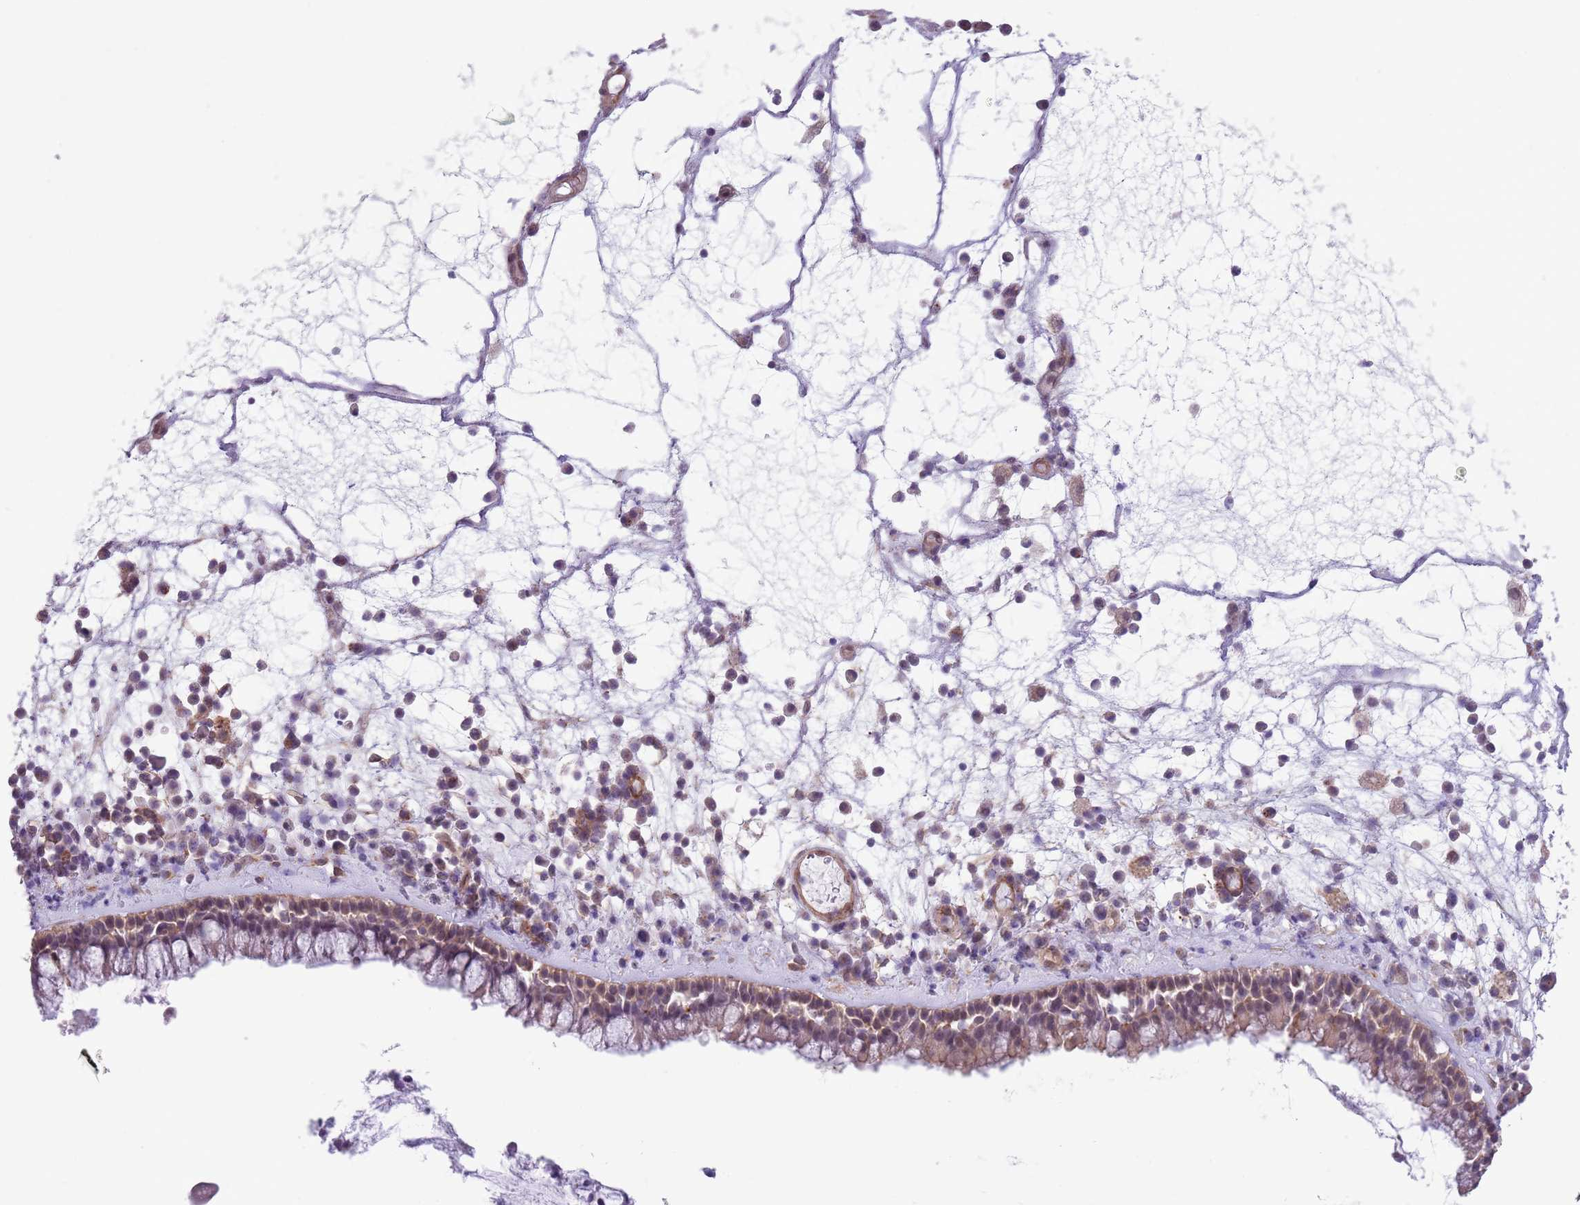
{"staining": {"intensity": "weak", "quantity": ">75%", "location": "cytoplasmic/membranous,nuclear"}, "tissue": "nasopharynx", "cell_type": "Respiratory epithelial cells", "image_type": "normal", "snomed": [{"axis": "morphology", "description": "Normal tissue, NOS"}, {"axis": "morphology", "description": "Inflammation, NOS"}, {"axis": "topography", "description": "Nasopharynx"}], "caption": "Brown immunohistochemical staining in normal human nasopharynx reveals weak cytoplasmic/membranous,nuclear expression in about >75% of respiratory epithelial cells.", "gene": "CREBZF", "patient": {"sex": "male", "age": 70}}